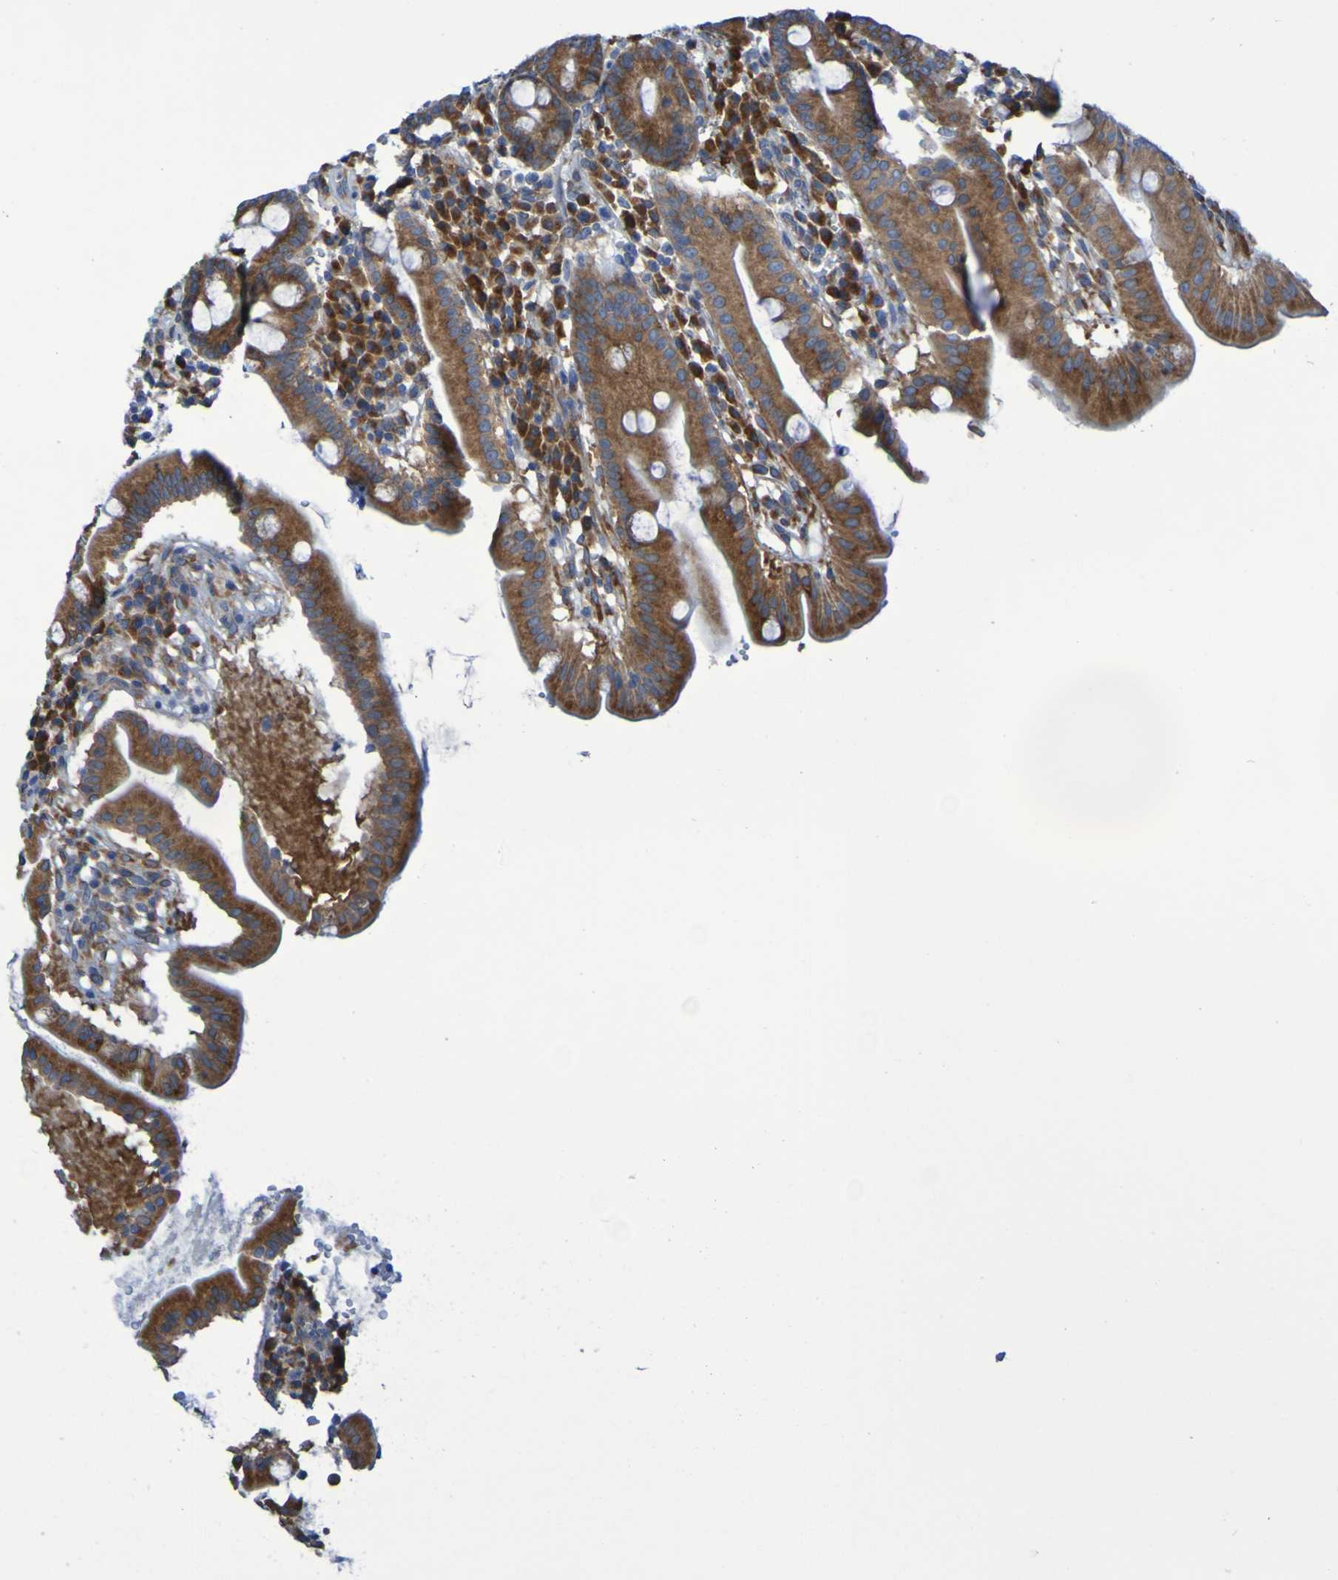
{"staining": {"intensity": "strong", "quantity": ">75%", "location": "cytoplasmic/membranous"}, "tissue": "duodenum", "cell_type": "Glandular cells", "image_type": "normal", "snomed": [{"axis": "morphology", "description": "Normal tissue, NOS"}, {"axis": "topography", "description": "Duodenum"}], "caption": "Immunohistochemistry staining of normal duodenum, which demonstrates high levels of strong cytoplasmic/membranous expression in about >75% of glandular cells indicating strong cytoplasmic/membranous protein expression. The staining was performed using DAB (brown) for protein detection and nuclei were counterstained in hematoxylin (blue).", "gene": "FKBP3", "patient": {"sex": "male", "age": 50}}